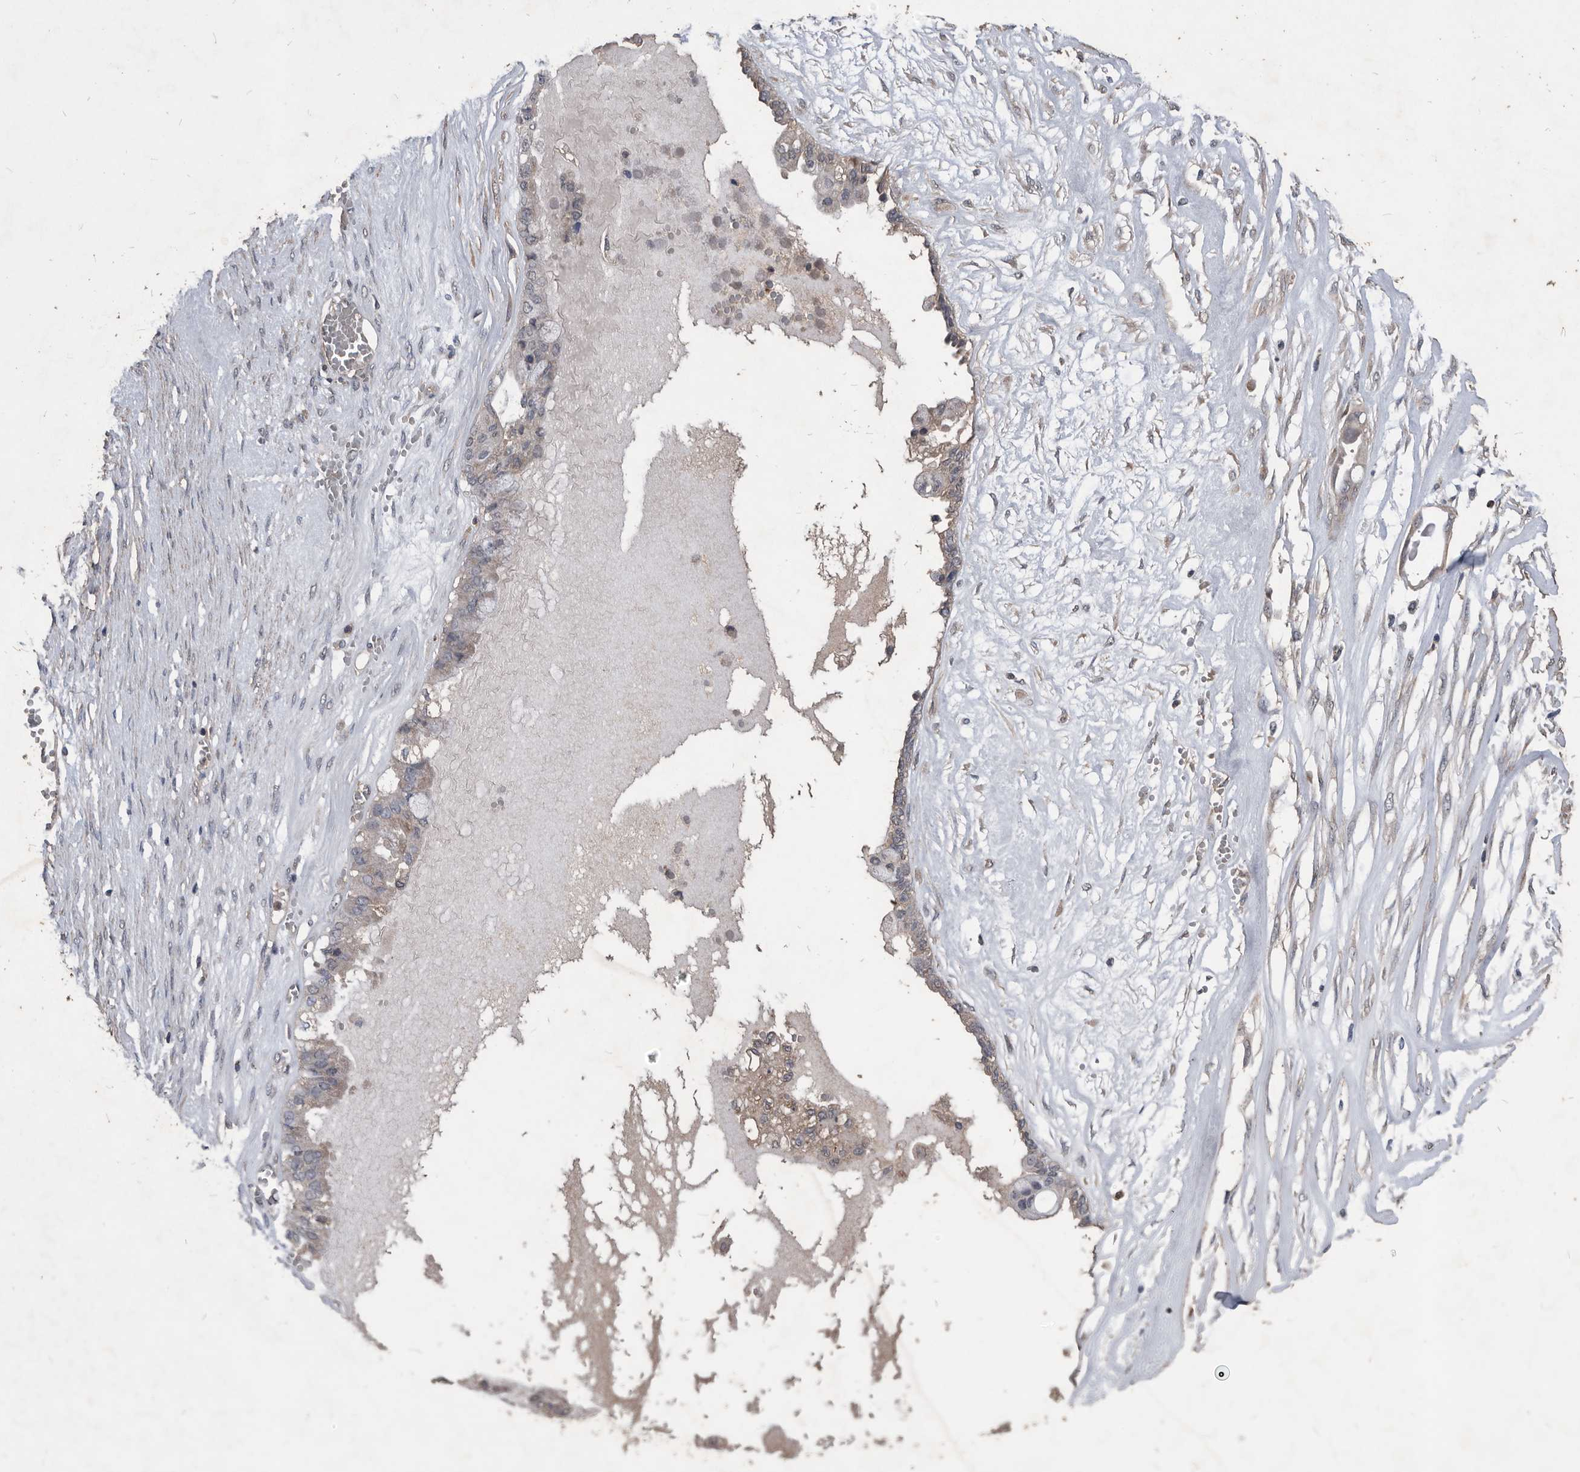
{"staining": {"intensity": "weak", "quantity": "<25%", "location": "cytoplasmic/membranous"}, "tissue": "ovarian cancer", "cell_type": "Tumor cells", "image_type": "cancer", "snomed": [{"axis": "morphology", "description": "Carcinoma, NOS"}, {"axis": "morphology", "description": "Carcinoma, endometroid"}, {"axis": "topography", "description": "Ovary"}], "caption": "The histopathology image exhibits no significant expression in tumor cells of ovarian cancer. (Brightfield microscopy of DAB immunohistochemistry (IHC) at high magnification).", "gene": "NRBP1", "patient": {"sex": "female", "age": 50}}